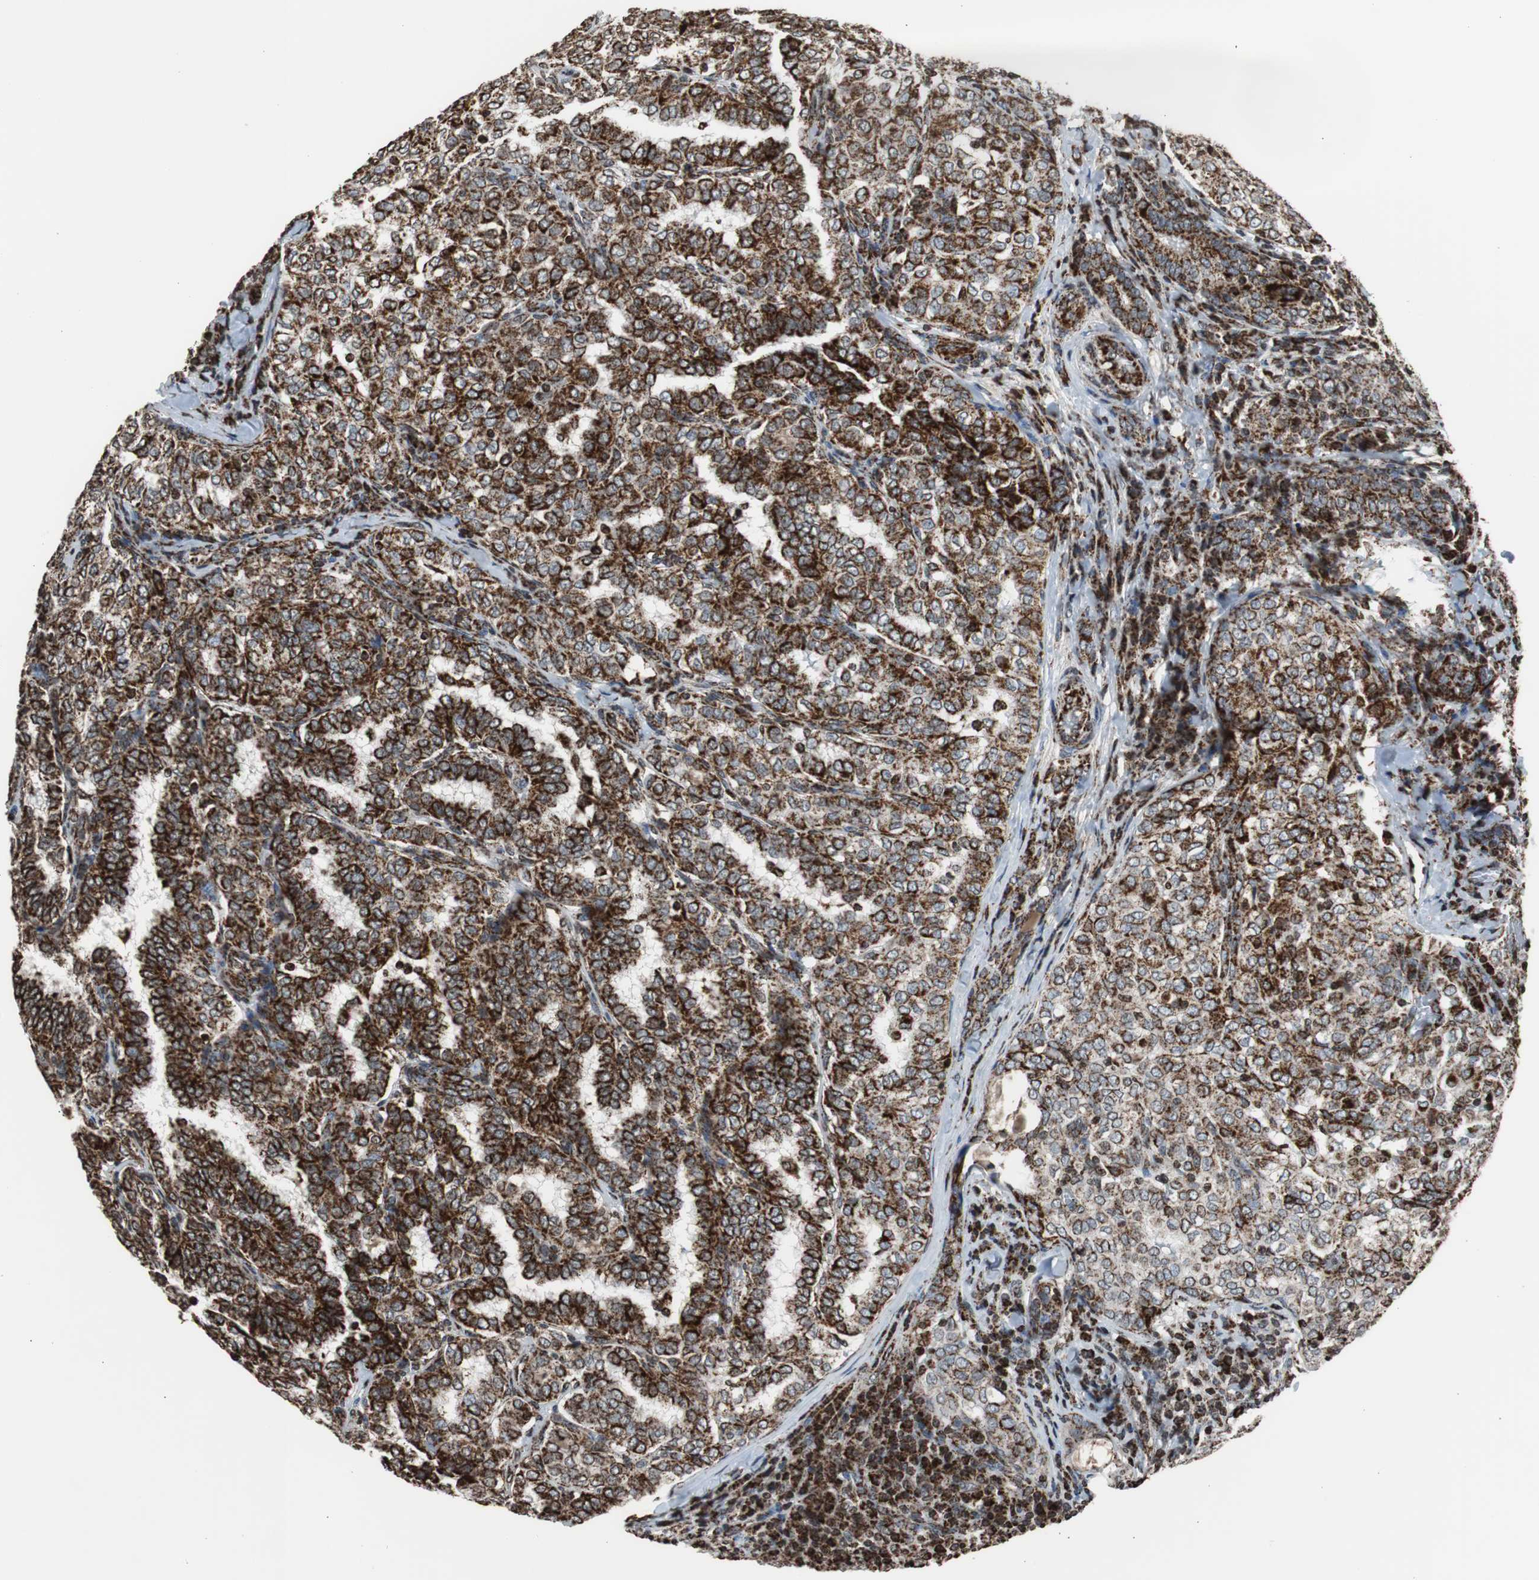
{"staining": {"intensity": "strong", "quantity": ">75%", "location": "cytoplasmic/membranous"}, "tissue": "thyroid cancer", "cell_type": "Tumor cells", "image_type": "cancer", "snomed": [{"axis": "morphology", "description": "Papillary adenocarcinoma, NOS"}, {"axis": "topography", "description": "Thyroid gland"}], "caption": "Tumor cells show high levels of strong cytoplasmic/membranous expression in about >75% of cells in papillary adenocarcinoma (thyroid). (DAB = brown stain, brightfield microscopy at high magnification).", "gene": "HSPA9", "patient": {"sex": "female", "age": 30}}